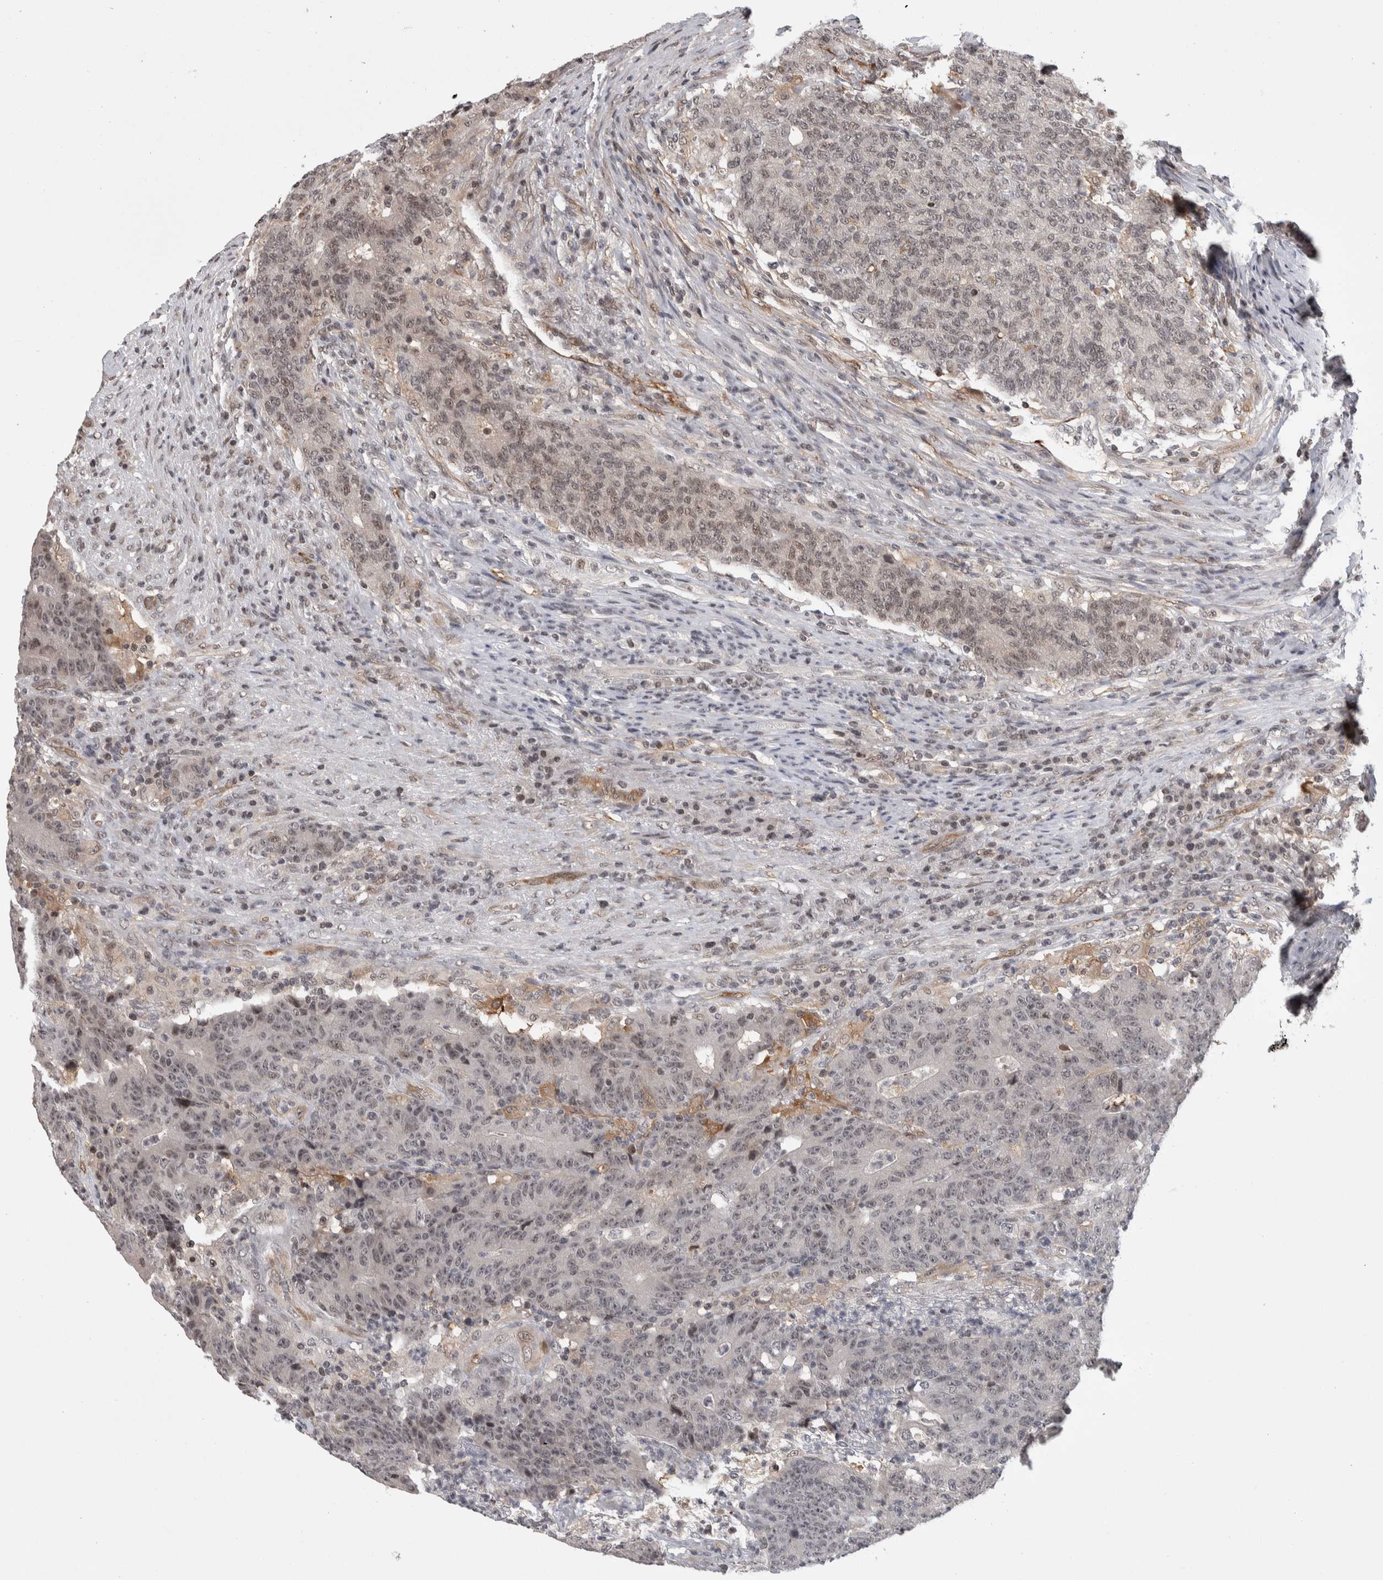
{"staining": {"intensity": "weak", "quantity": "25%-75%", "location": "nuclear"}, "tissue": "colorectal cancer", "cell_type": "Tumor cells", "image_type": "cancer", "snomed": [{"axis": "morphology", "description": "Normal tissue, NOS"}, {"axis": "morphology", "description": "Adenocarcinoma, NOS"}, {"axis": "topography", "description": "Colon"}], "caption": "Approximately 25%-75% of tumor cells in adenocarcinoma (colorectal) exhibit weak nuclear protein positivity as visualized by brown immunohistochemical staining.", "gene": "ZSCAN21", "patient": {"sex": "female", "age": 75}}